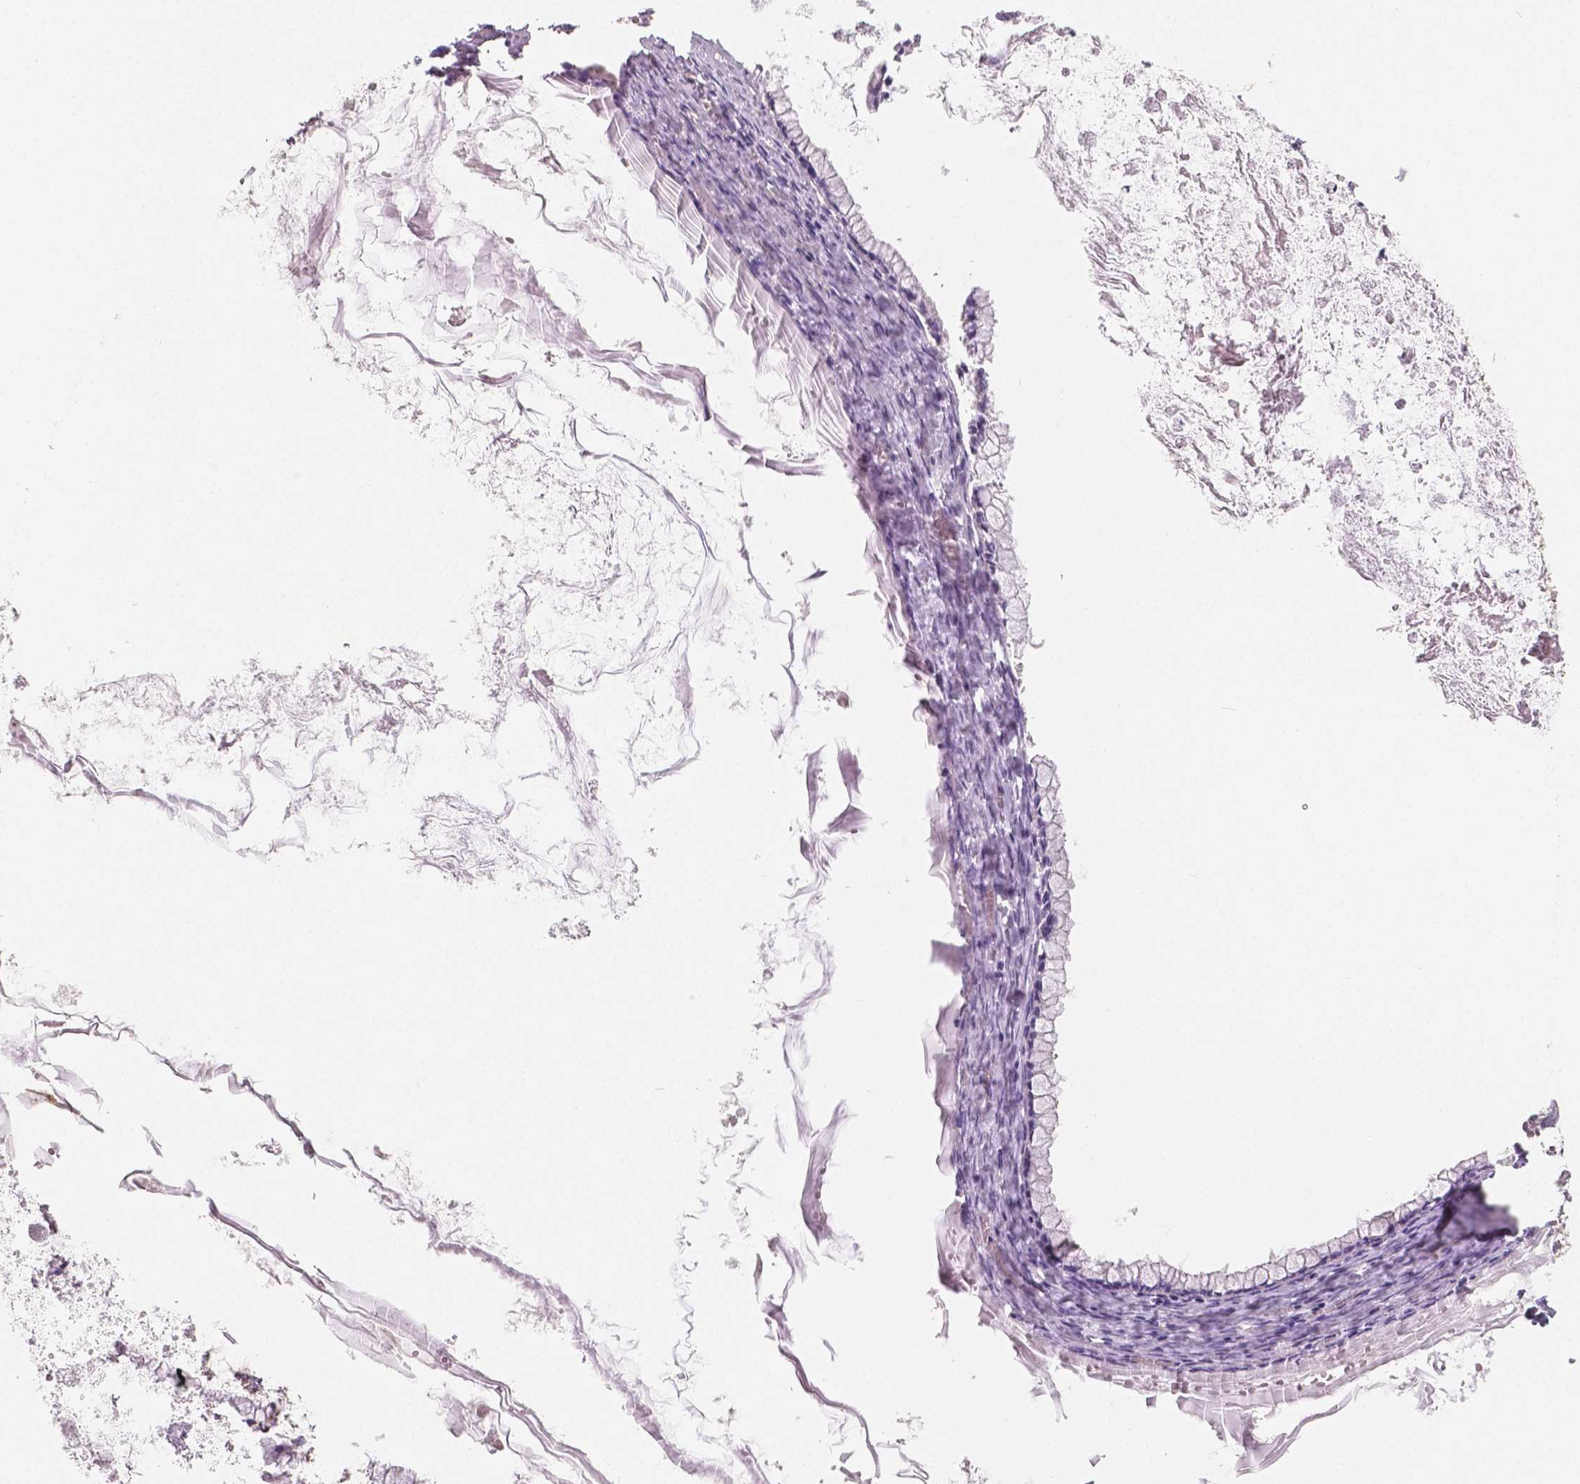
{"staining": {"intensity": "negative", "quantity": "none", "location": "none"}, "tissue": "ovarian cancer", "cell_type": "Tumor cells", "image_type": "cancer", "snomed": [{"axis": "morphology", "description": "Cystadenocarcinoma, mucinous, NOS"}, {"axis": "topography", "description": "Ovary"}], "caption": "Immunohistochemistry photomicrograph of neoplastic tissue: human ovarian cancer stained with DAB (3,3'-diaminobenzidine) displays no significant protein positivity in tumor cells.", "gene": "APOA4", "patient": {"sex": "female", "age": 67}}